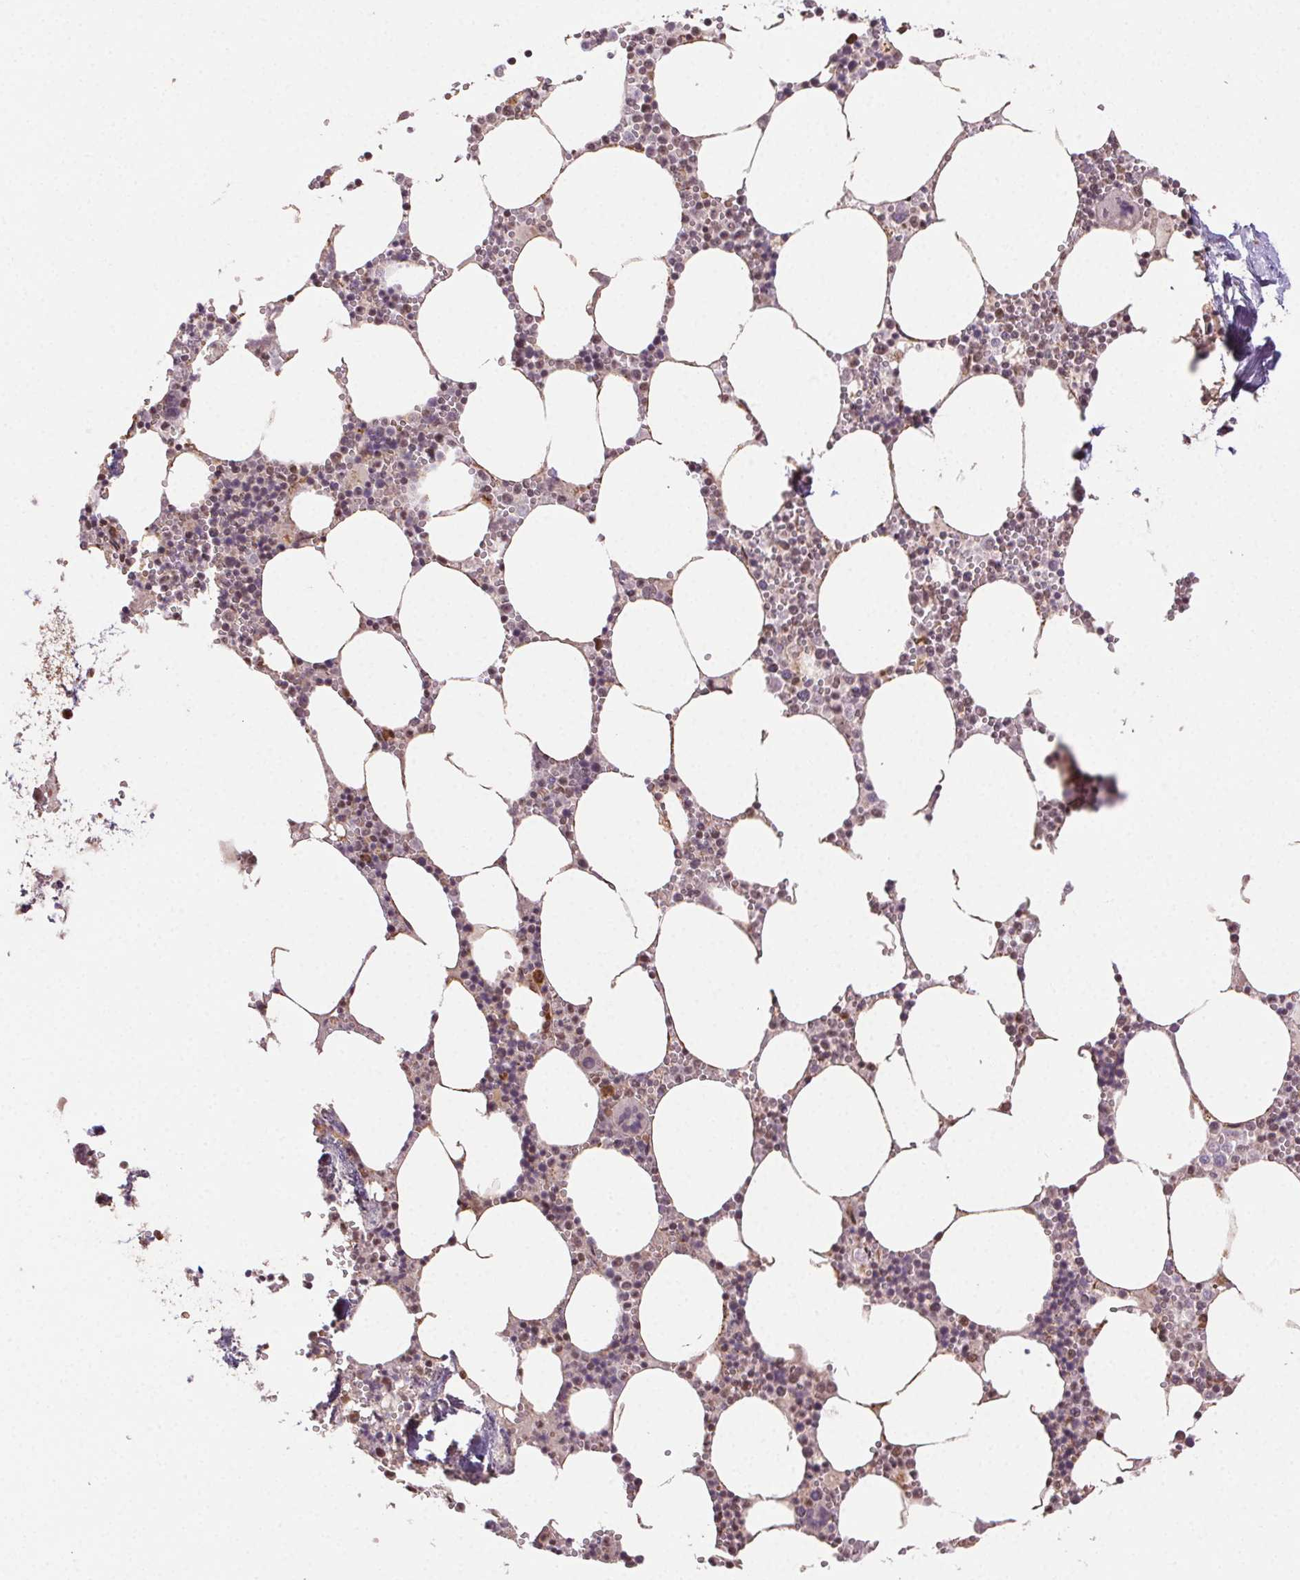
{"staining": {"intensity": "moderate", "quantity": "25%-75%", "location": "nuclear"}, "tissue": "bone marrow", "cell_type": "Hematopoietic cells", "image_type": "normal", "snomed": [{"axis": "morphology", "description": "Normal tissue, NOS"}, {"axis": "topography", "description": "Bone marrow"}], "caption": "DAB immunohistochemical staining of normal bone marrow exhibits moderate nuclear protein positivity in approximately 25%-75% of hematopoietic cells. (IHC, brightfield microscopy, high magnification).", "gene": "TREML4", "patient": {"sex": "male", "age": 54}}